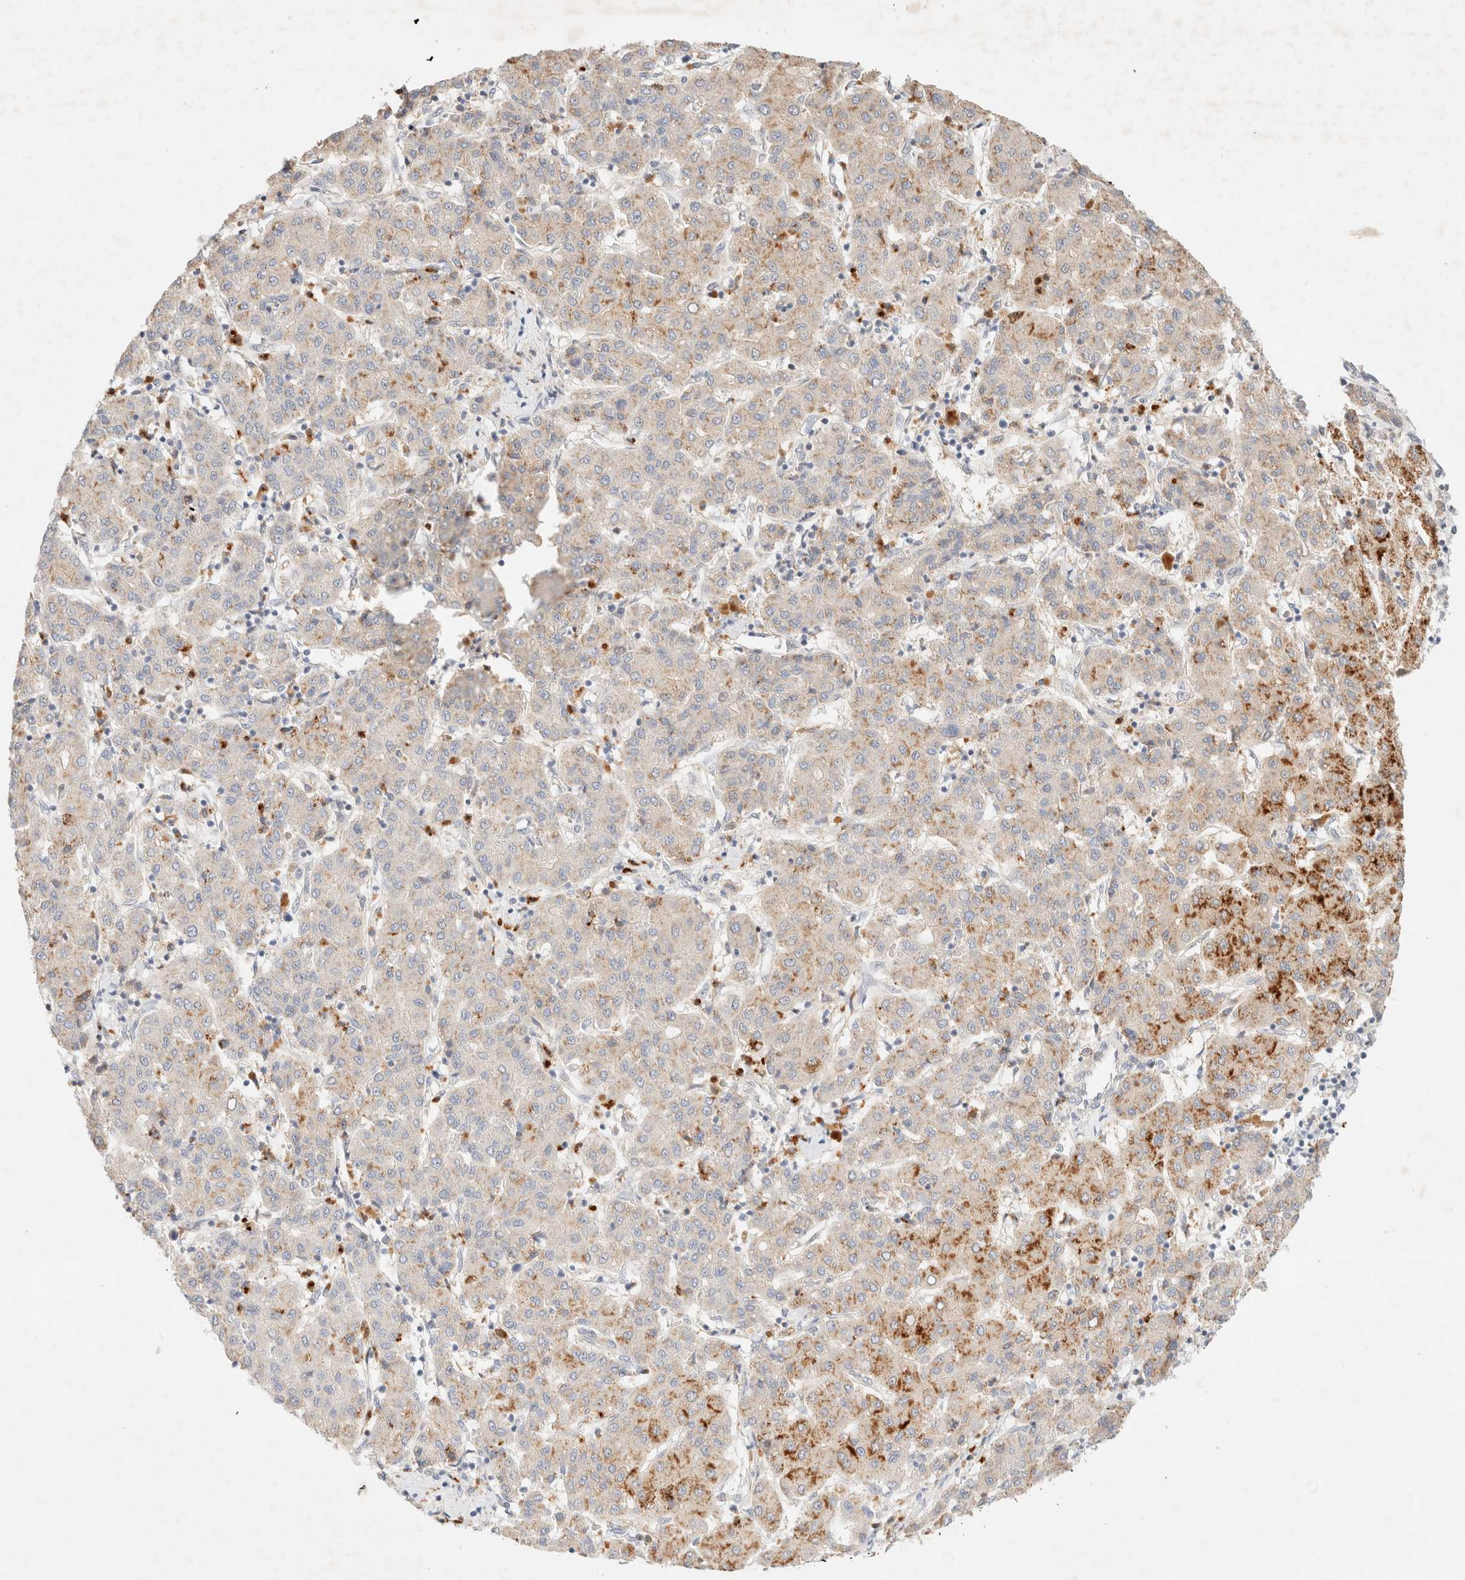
{"staining": {"intensity": "moderate", "quantity": "25%-75%", "location": "cytoplasmic/membranous"}, "tissue": "liver cancer", "cell_type": "Tumor cells", "image_type": "cancer", "snomed": [{"axis": "morphology", "description": "Carcinoma, Hepatocellular, NOS"}, {"axis": "topography", "description": "Liver"}], "caption": "Liver hepatocellular carcinoma stained with a protein marker demonstrates moderate staining in tumor cells.", "gene": "SGSM2", "patient": {"sex": "male", "age": 65}}